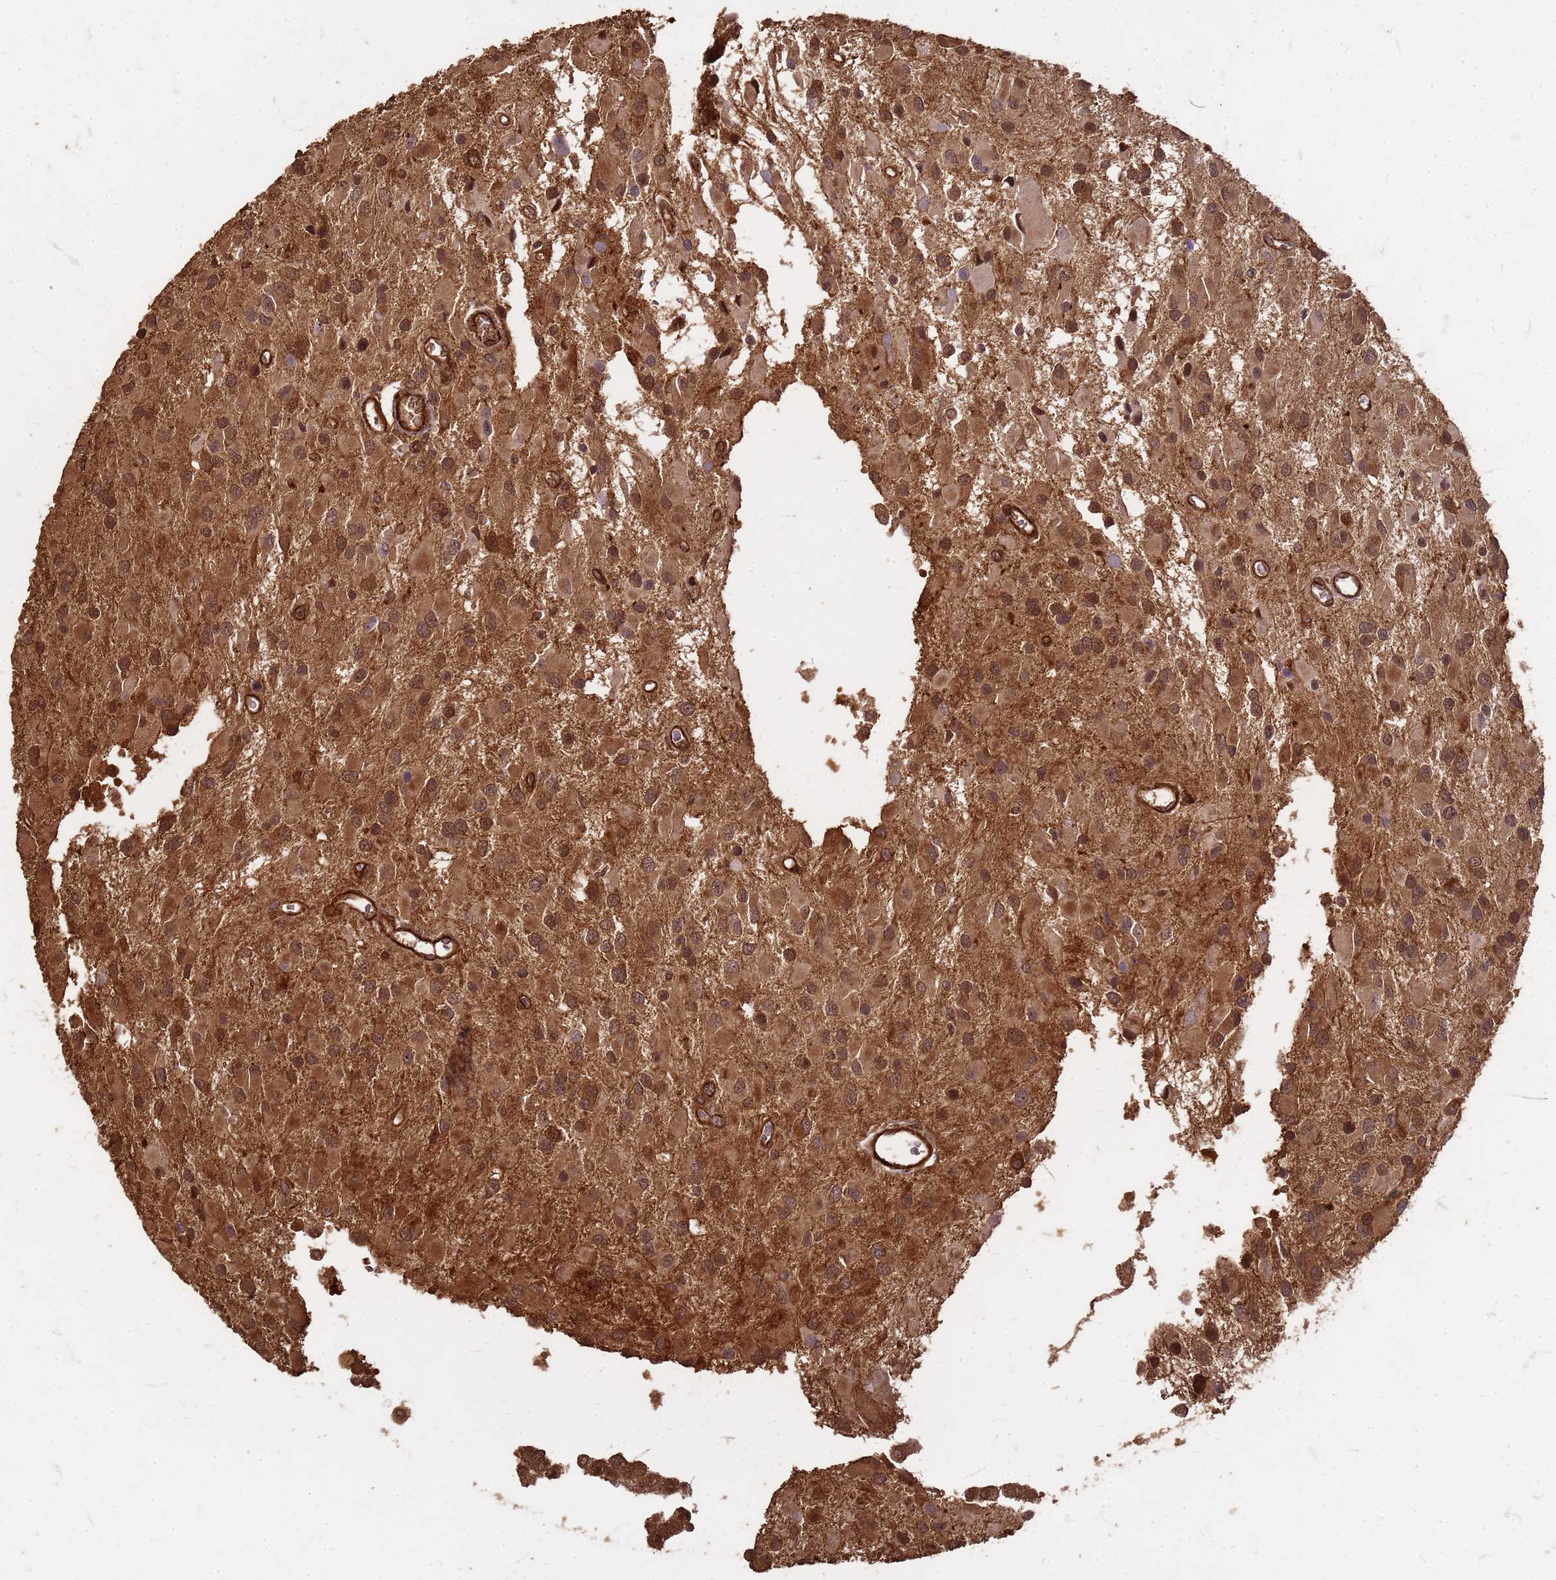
{"staining": {"intensity": "moderate", "quantity": ">75%", "location": "cytoplasmic/membranous,nuclear"}, "tissue": "glioma", "cell_type": "Tumor cells", "image_type": "cancer", "snomed": [{"axis": "morphology", "description": "Glioma, malignant, High grade"}, {"axis": "topography", "description": "Brain"}], "caption": "Glioma tissue shows moderate cytoplasmic/membranous and nuclear positivity in about >75% of tumor cells", "gene": "KIF26A", "patient": {"sex": "male", "age": 53}}